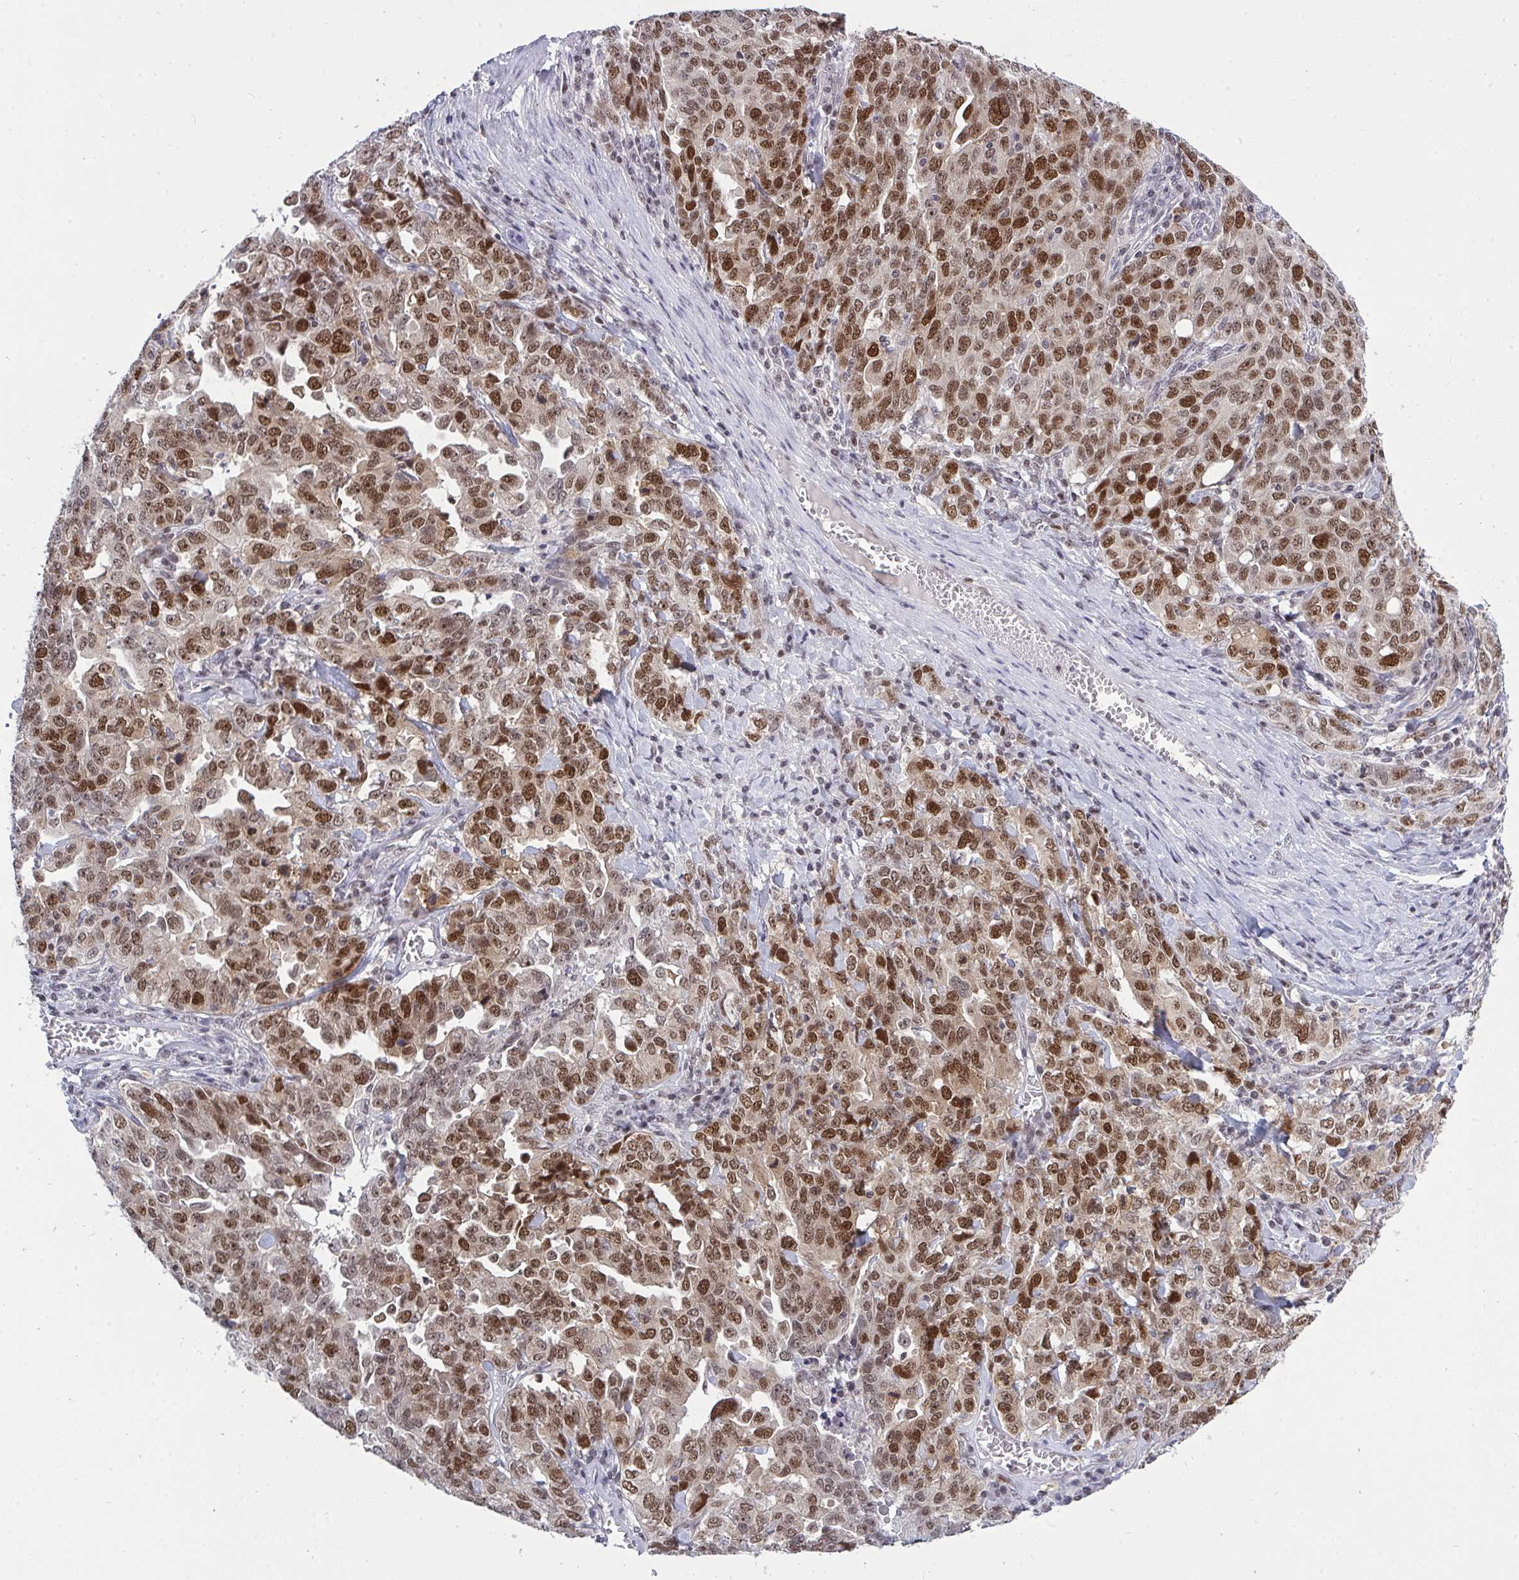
{"staining": {"intensity": "moderate", "quantity": ">75%", "location": "nuclear"}, "tissue": "ovarian cancer", "cell_type": "Tumor cells", "image_type": "cancer", "snomed": [{"axis": "morphology", "description": "Carcinoma, endometroid"}, {"axis": "topography", "description": "Ovary"}], "caption": "Tumor cells exhibit medium levels of moderate nuclear expression in about >75% of cells in ovarian cancer (endometroid carcinoma).", "gene": "RFC4", "patient": {"sex": "female", "age": 62}}